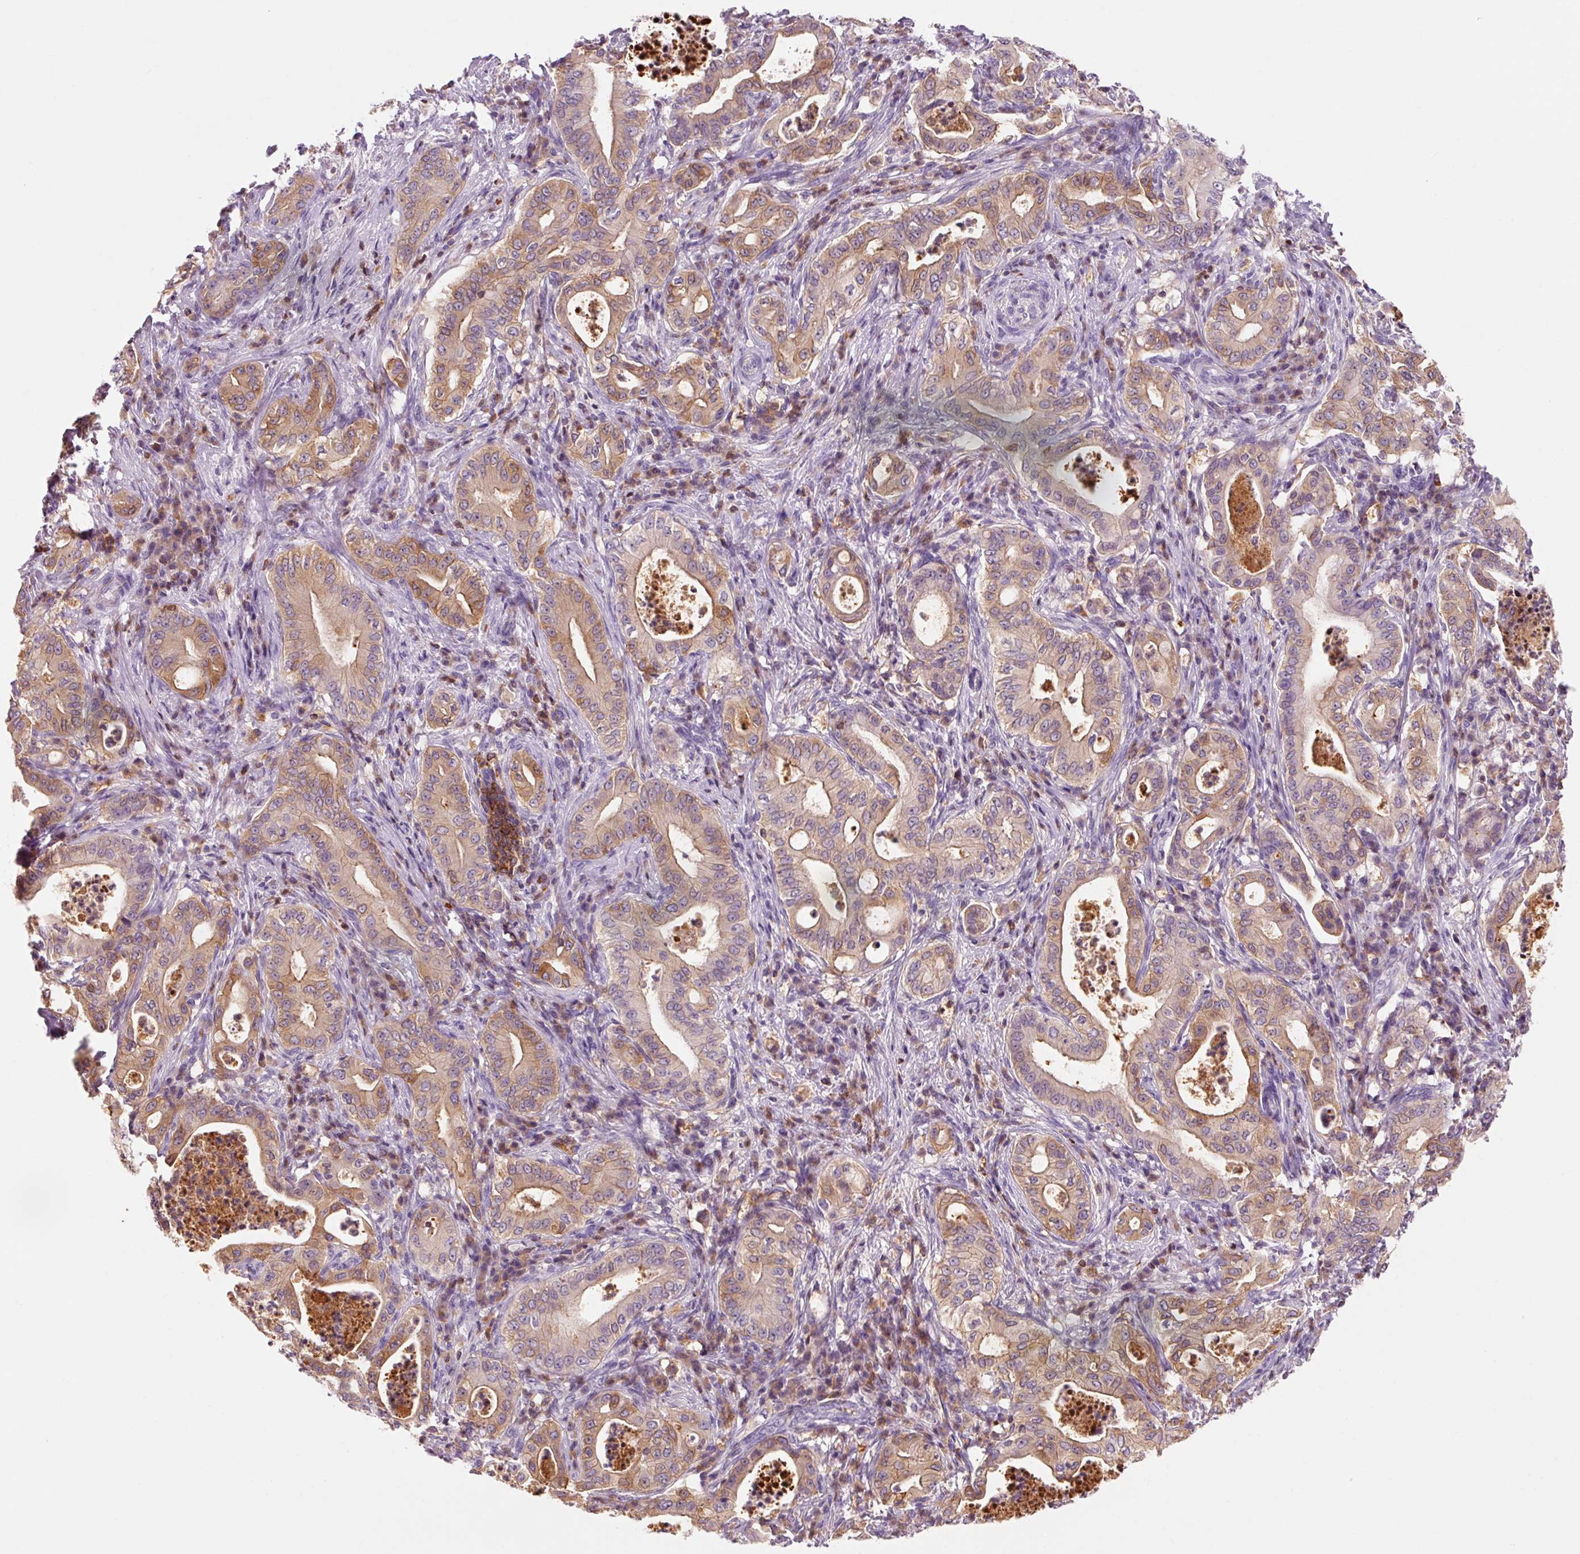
{"staining": {"intensity": "moderate", "quantity": ">75%", "location": "cytoplasmic/membranous"}, "tissue": "pancreatic cancer", "cell_type": "Tumor cells", "image_type": "cancer", "snomed": [{"axis": "morphology", "description": "Adenocarcinoma, NOS"}, {"axis": "topography", "description": "Pancreas"}], "caption": "A high-resolution photomicrograph shows IHC staining of adenocarcinoma (pancreatic), which demonstrates moderate cytoplasmic/membranous staining in about >75% of tumor cells.", "gene": "OR8K1", "patient": {"sex": "male", "age": 71}}